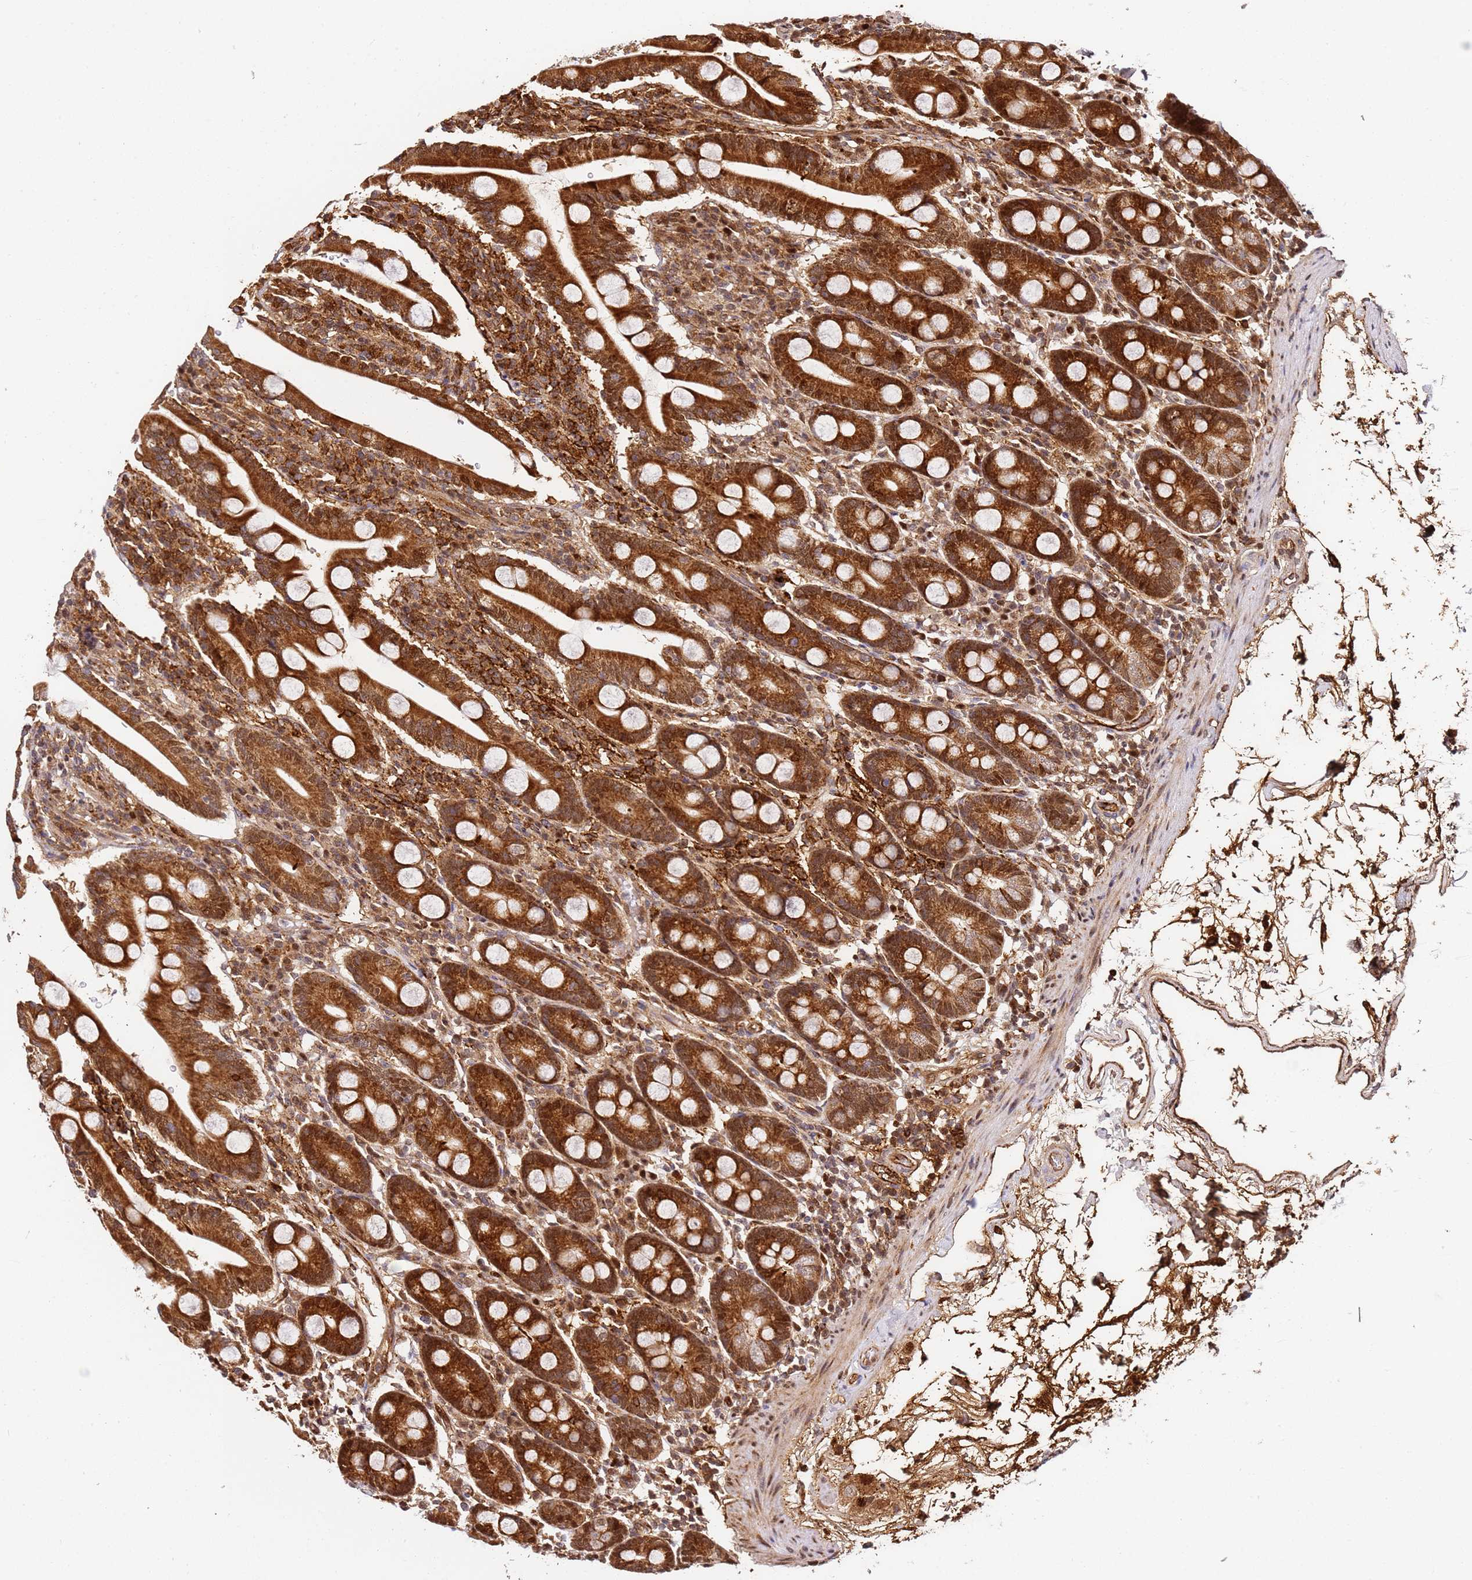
{"staining": {"intensity": "strong", "quantity": ">75%", "location": "cytoplasmic/membranous,nuclear"}, "tissue": "duodenum", "cell_type": "Glandular cells", "image_type": "normal", "snomed": [{"axis": "morphology", "description": "Normal tissue, NOS"}, {"axis": "topography", "description": "Duodenum"}], "caption": "Immunohistochemical staining of unremarkable human duodenum exhibits high levels of strong cytoplasmic/membranous,nuclear positivity in approximately >75% of glandular cells. (Stains: DAB (3,3'-diaminobenzidine) in brown, nuclei in blue, Microscopy: brightfield microscopy at high magnification).", "gene": "SMOX", "patient": {"sex": "male", "age": 35}}